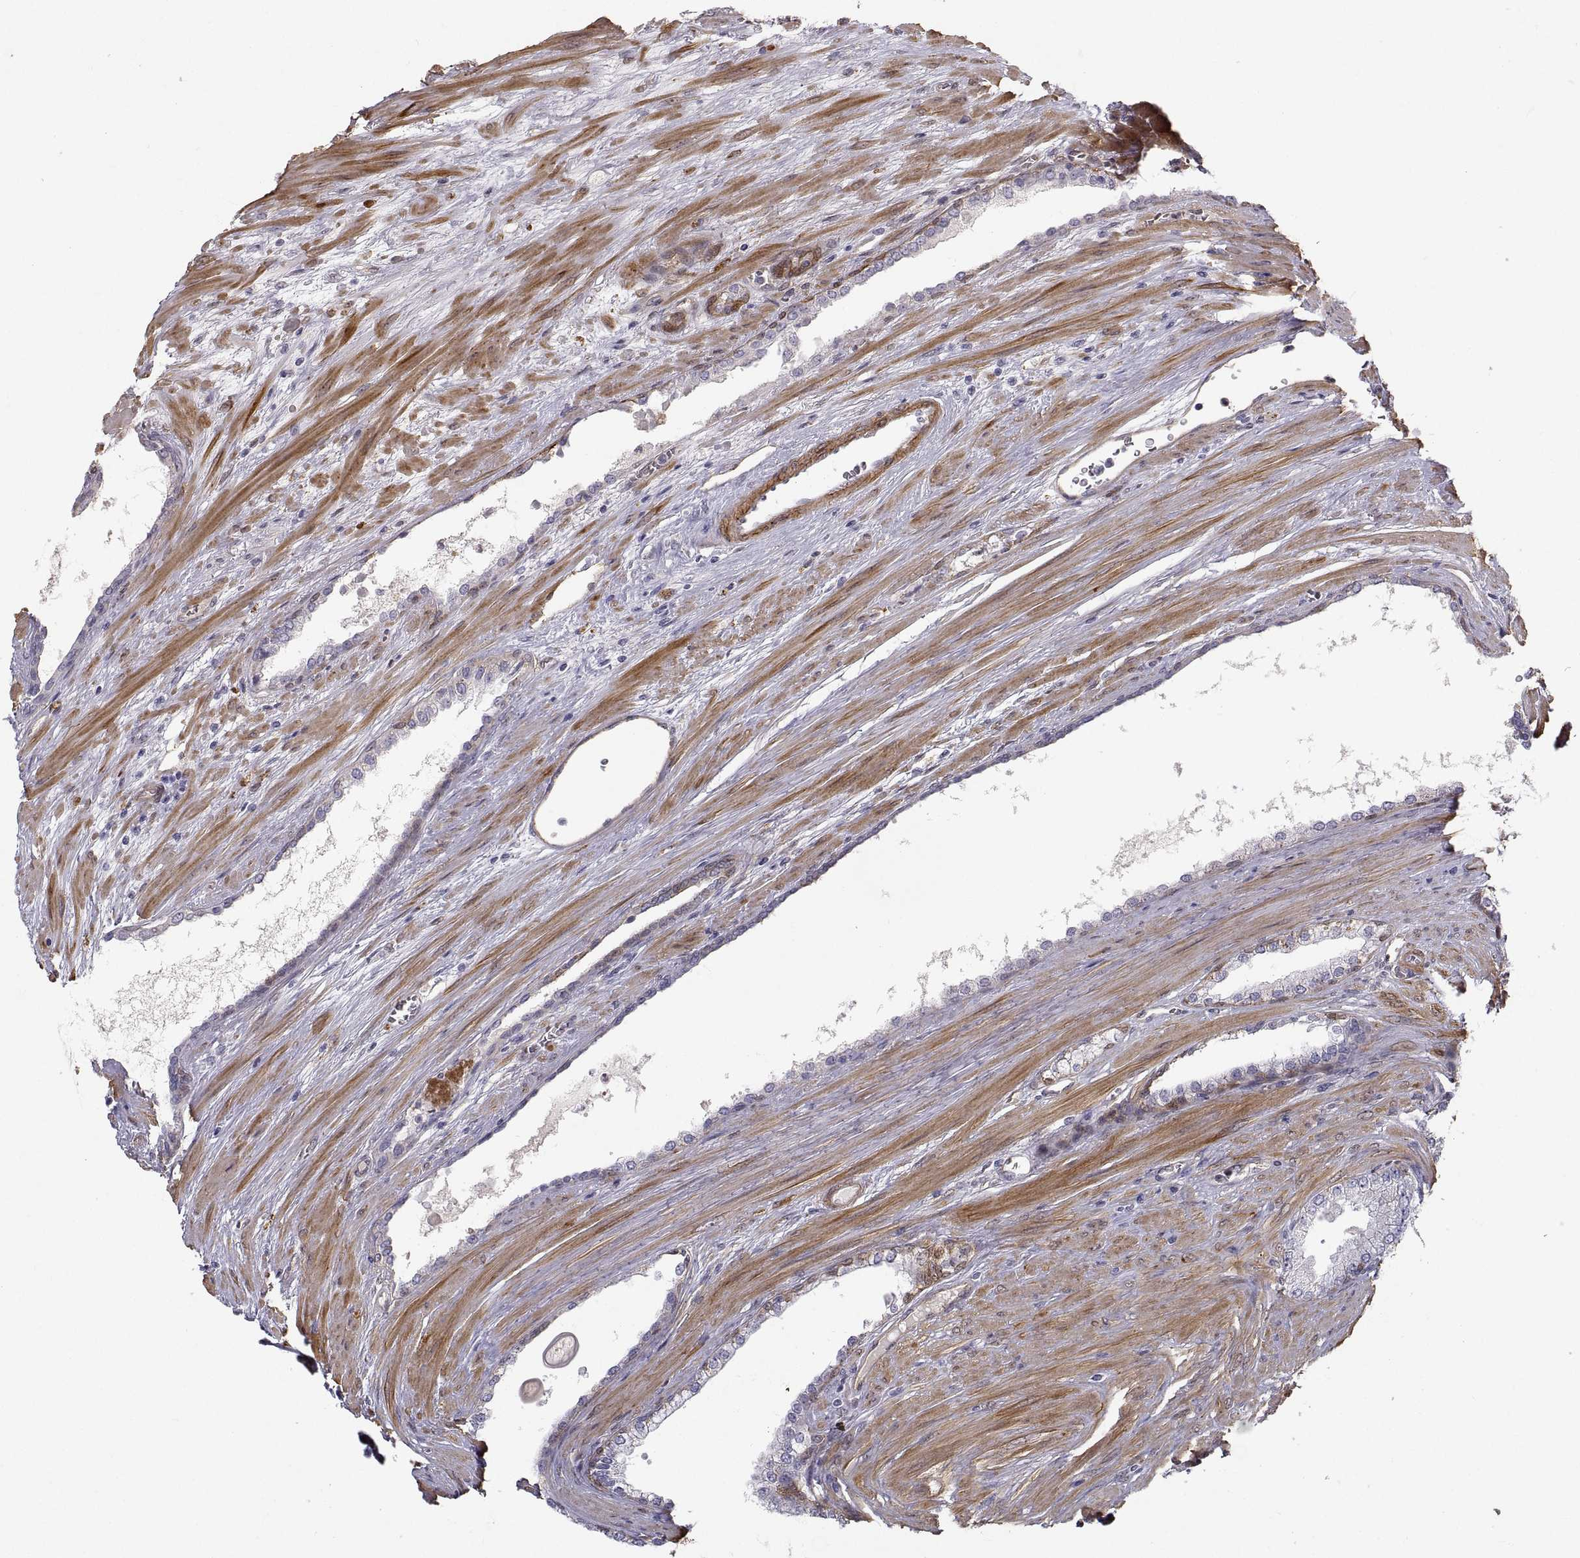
{"staining": {"intensity": "negative", "quantity": "none", "location": "none"}, "tissue": "prostate cancer", "cell_type": "Tumor cells", "image_type": "cancer", "snomed": [{"axis": "morphology", "description": "Adenocarcinoma, NOS"}, {"axis": "topography", "description": "Prostate"}], "caption": "A high-resolution micrograph shows immunohistochemistry (IHC) staining of prostate cancer (adenocarcinoma), which displays no significant positivity in tumor cells.", "gene": "PGM5", "patient": {"sex": "male", "age": 67}}